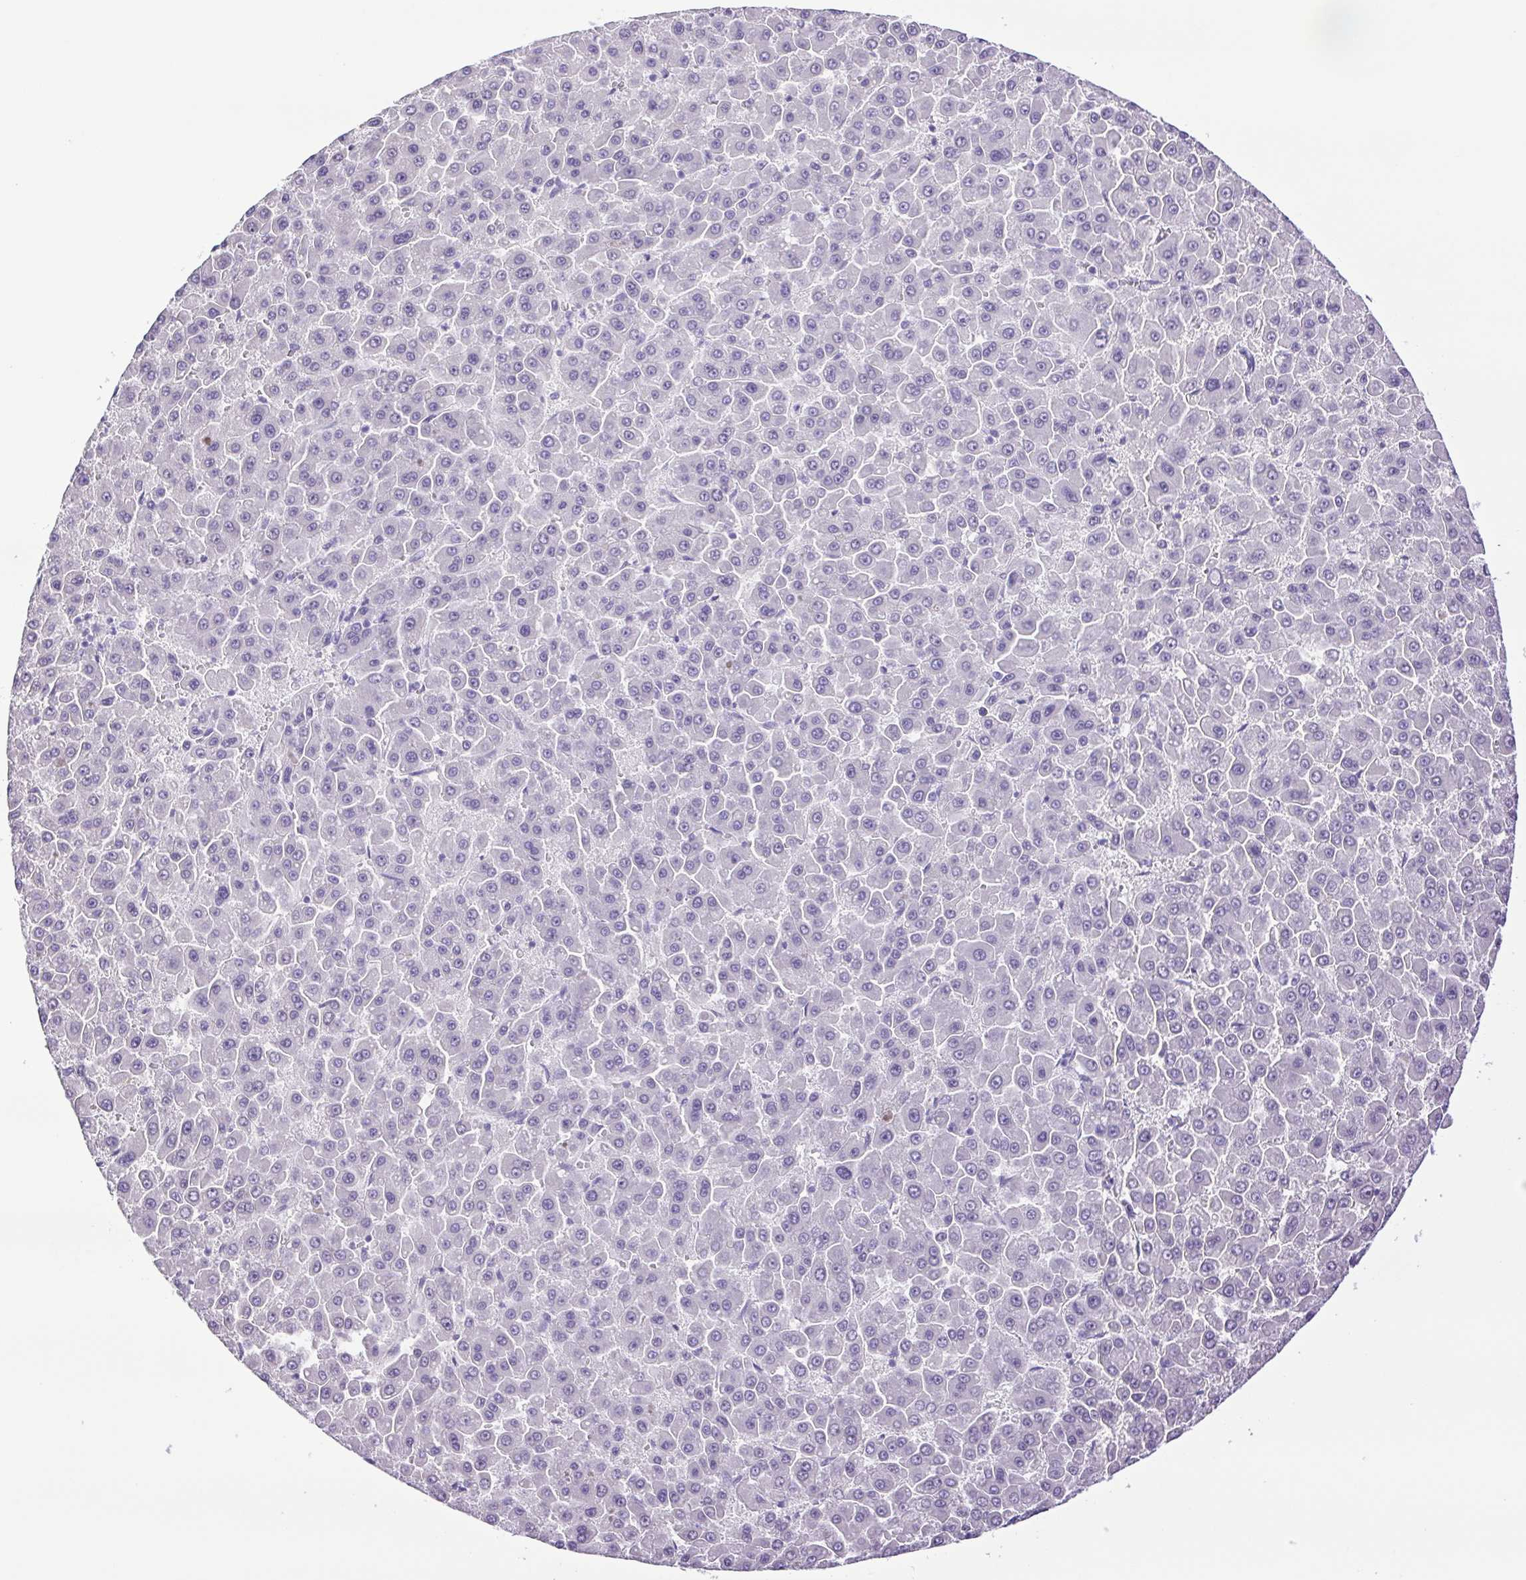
{"staining": {"intensity": "negative", "quantity": "none", "location": "none"}, "tissue": "liver cancer", "cell_type": "Tumor cells", "image_type": "cancer", "snomed": [{"axis": "morphology", "description": "Carcinoma, Hepatocellular, NOS"}, {"axis": "topography", "description": "Liver"}], "caption": "High power microscopy photomicrograph of an immunohistochemistry photomicrograph of hepatocellular carcinoma (liver), revealing no significant positivity in tumor cells. The staining is performed using DAB (3,3'-diaminobenzidine) brown chromogen with nuclei counter-stained in using hematoxylin.", "gene": "CDSN", "patient": {"sex": "male", "age": 78}}